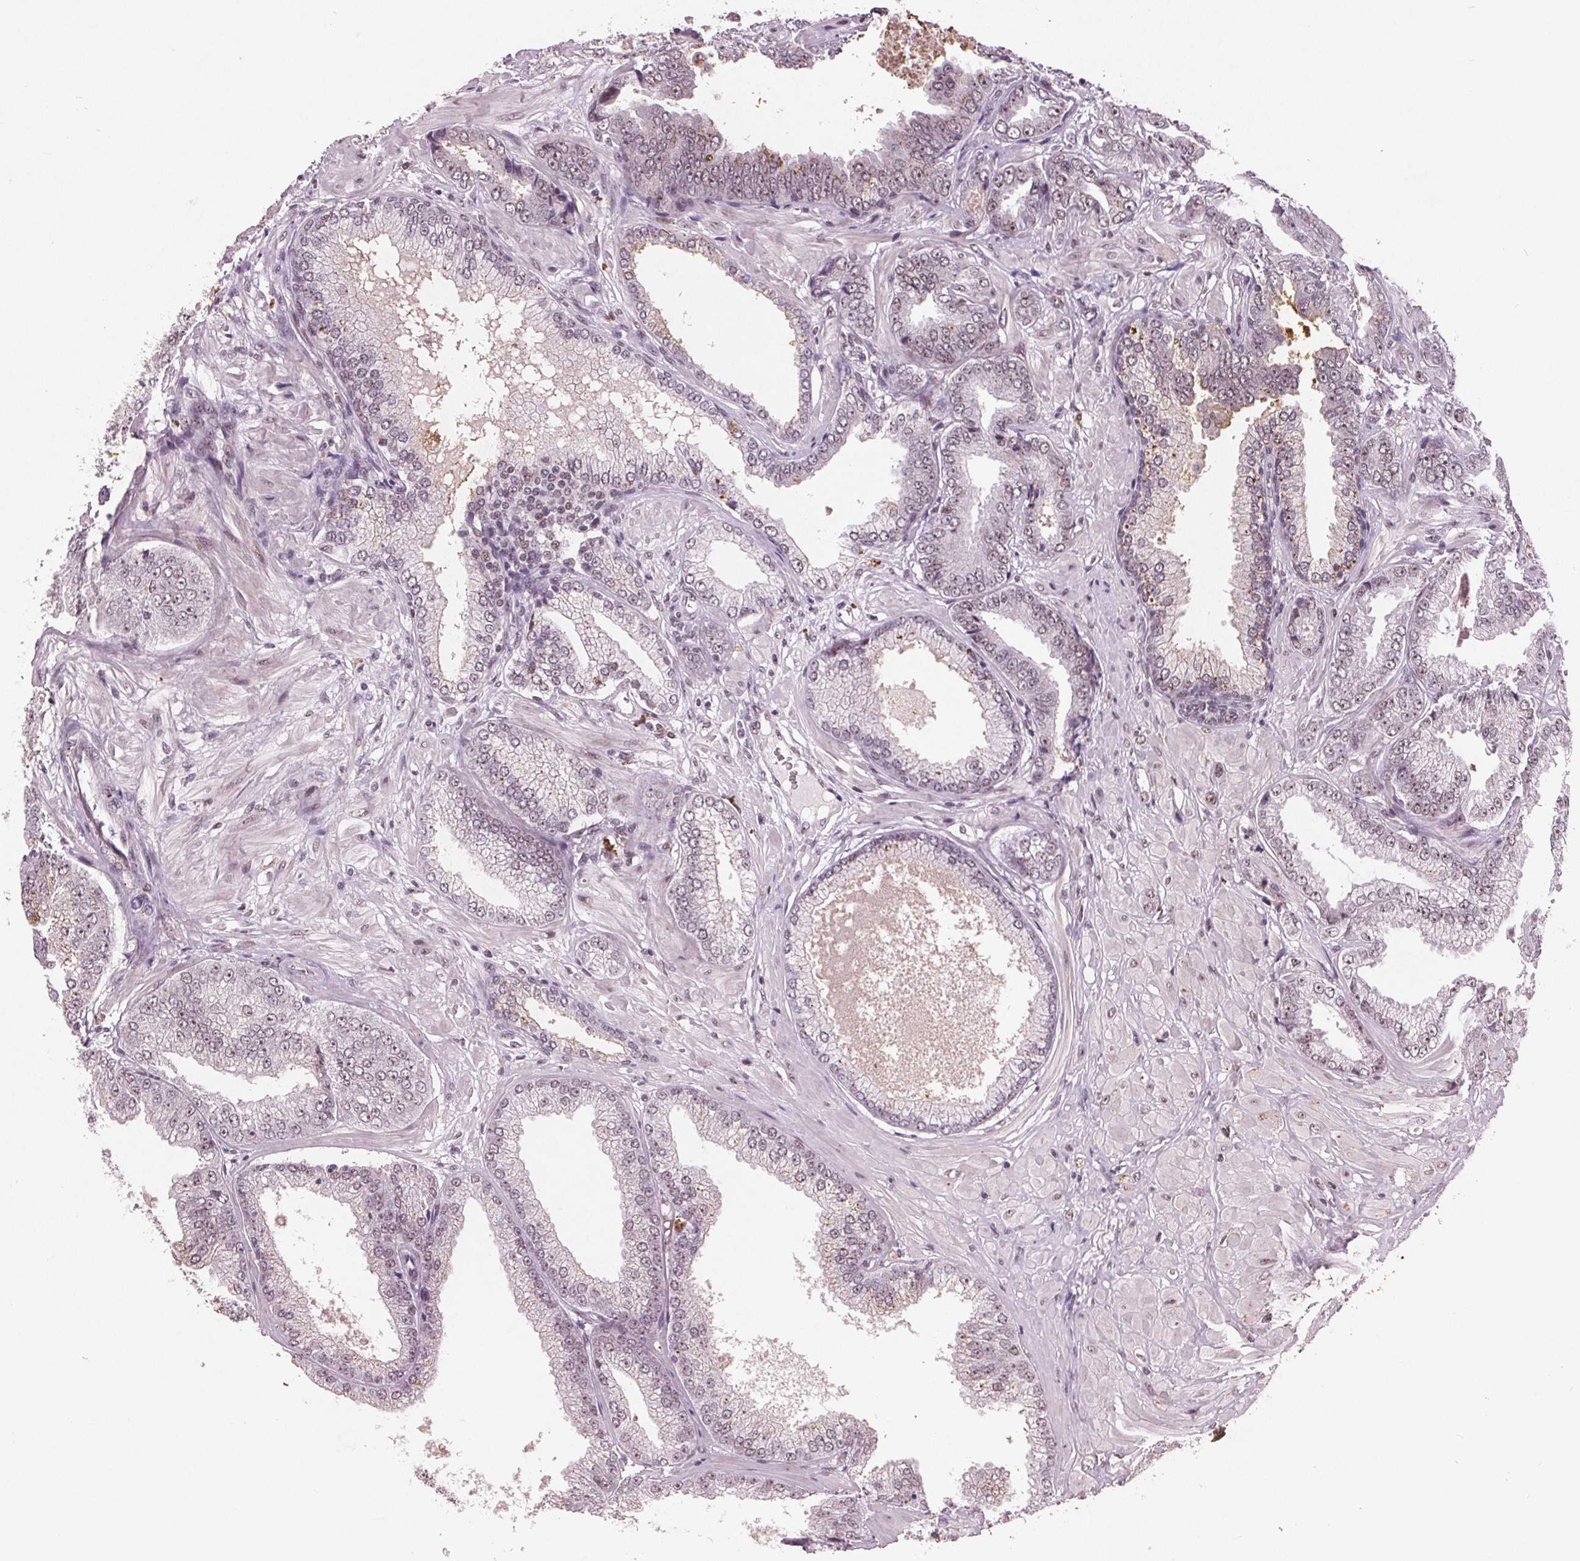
{"staining": {"intensity": "moderate", "quantity": "25%-75%", "location": "nuclear"}, "tissue": "prostate cancer", "cell_type": "Tumor cells", "image_type": "cancer", "snomed": [{"axis": "morphology", "description": "Adenocarcinoma, Low grade"}, {"axis": "topography", "description": "Prostate"}], "caption": "Immunohistochemistry (IHC) (DAB) staining of human prostate cancer shows moderate nuclear protein staining in approximately 25%-75% of tumor cells. The protein is shown in brown color, while the nuclei are stained blue.", "gene": "RPS6KA2", "patient": {"sex": "male", "age": 55}}